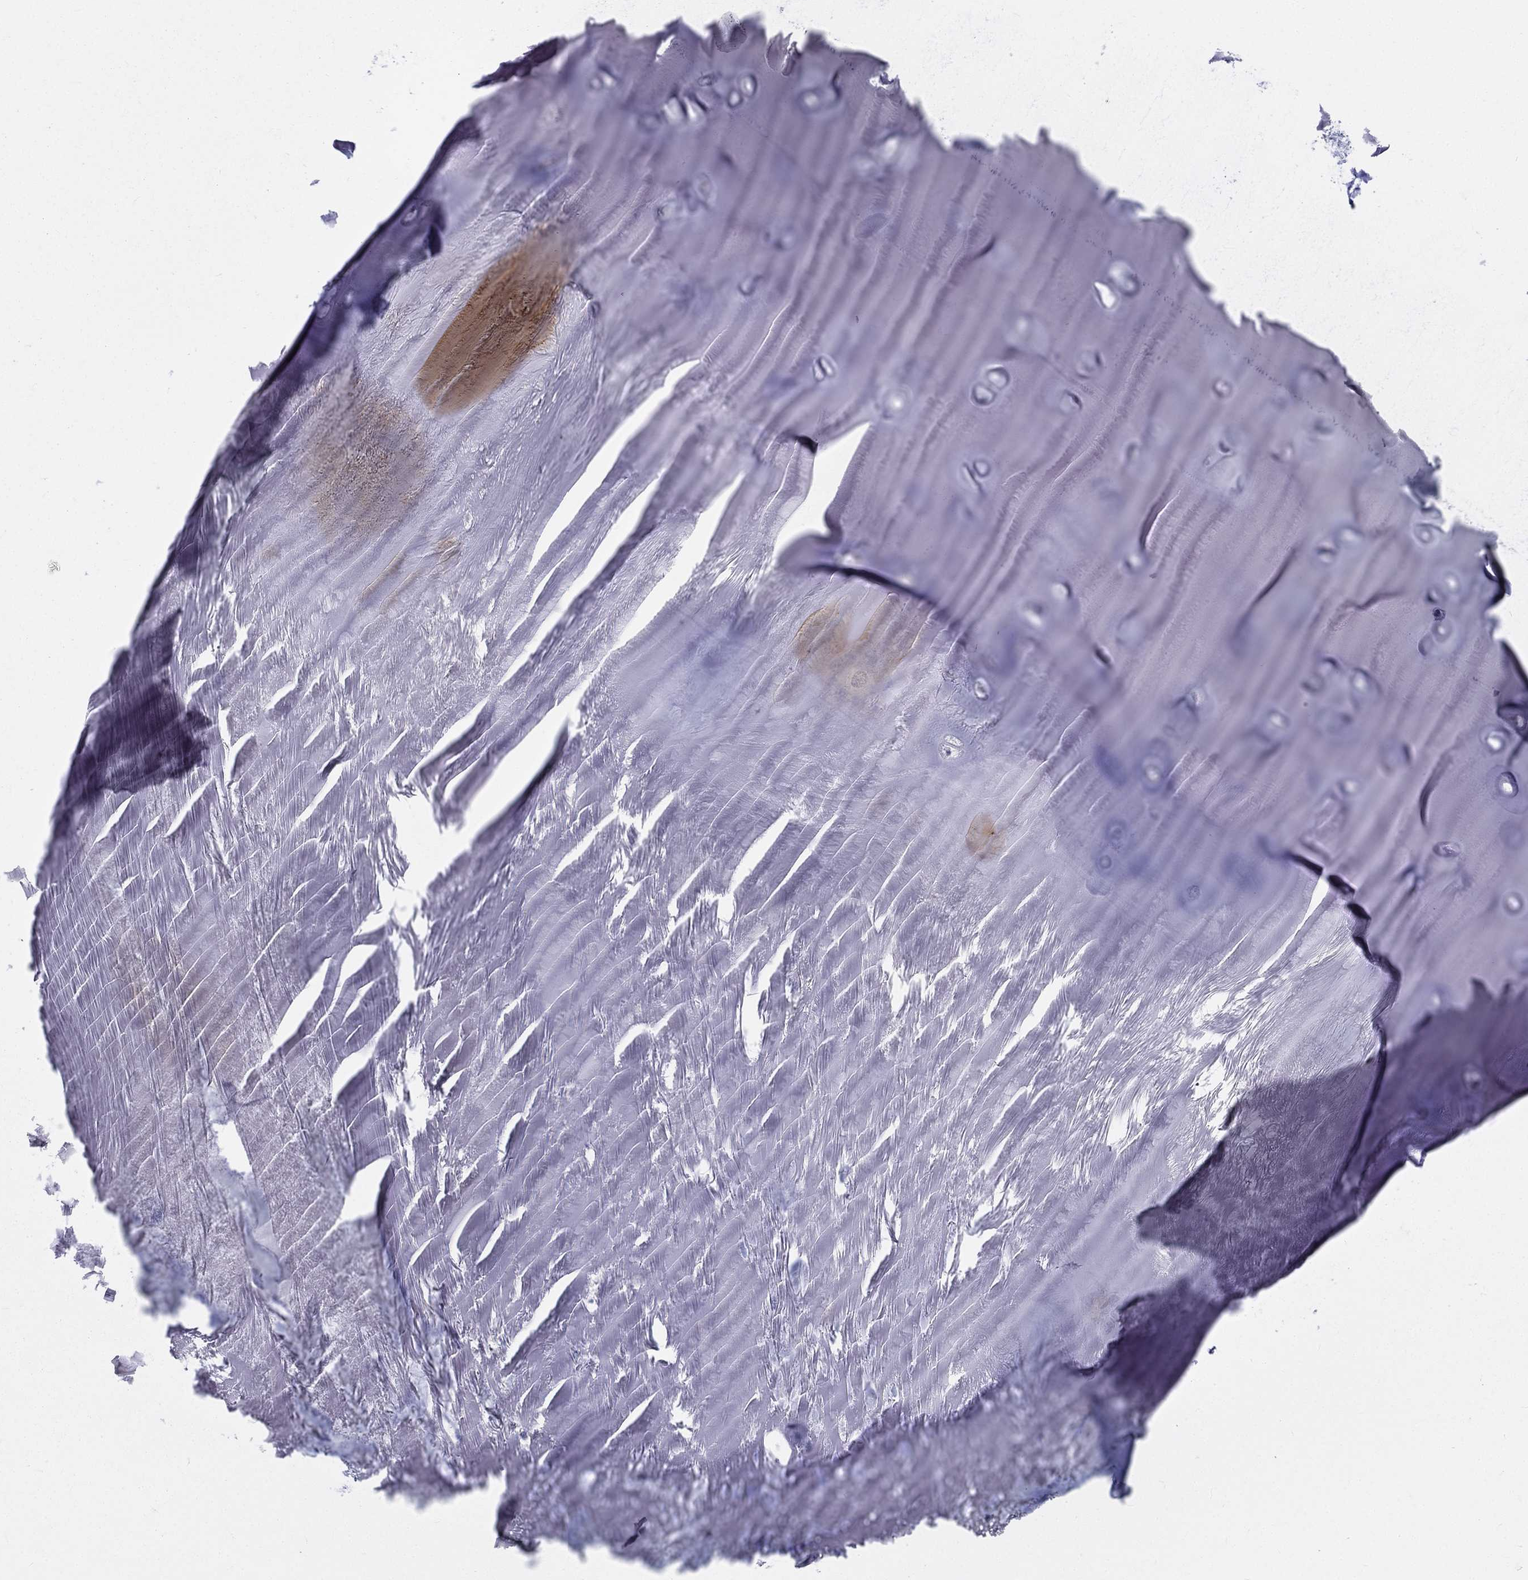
{"staining": {"intensity": "negative", "quantity": "none", "location": "none"}, "tissue": "adipose tissue", "cell_type": "Adipocytes", "image_type": "normal", "snomed": [{"axis": "morphology", "description": "Normal tissue, NOS"}, {"axis": "topography", "description": "Cartilage tissue"}], "caption": "This is a micrograph of immunohistochemistry (IHC) staining of unremarkable adipose tissue, which shows no expression in adipocytes. (Immunohistochemistry (ihc), brightfield microscopy, high magnification).", "gene": "CTSW", "patient": {"sex": "male", "age": 81}}